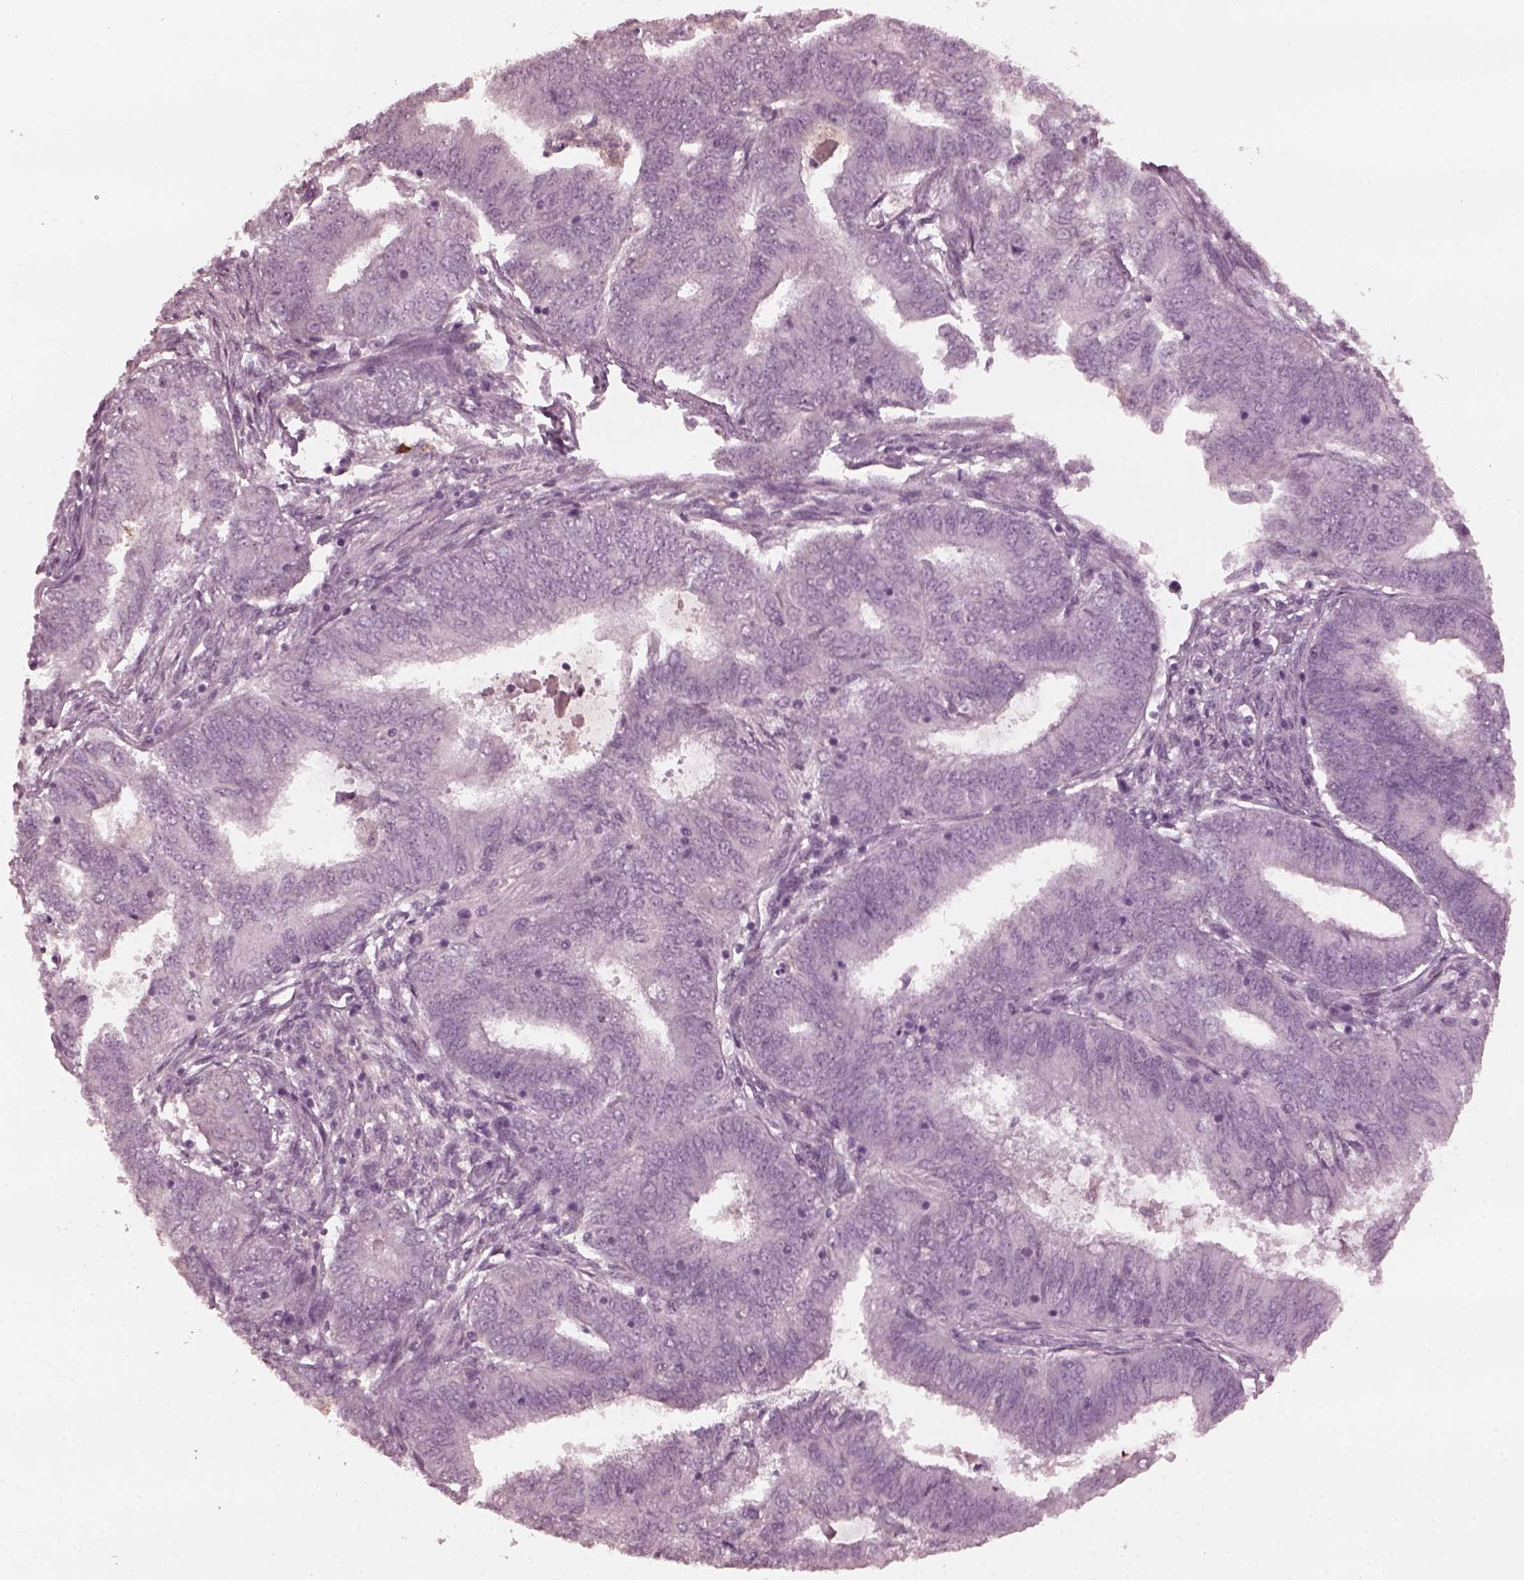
{"staining": {"intensity": "negative", "quantity": "none", "location": "none"}, "tissue": "endometrial cancer", "cell_type": "Tumor cells", "image_type": "cancer", "snomed": [{"axis": "morphology", "description": "Adenocarcinoma, NOS"}, {"axis": "topography", "description": "Endometrium"}], "caption": "The micrograph demonstrates no staining of tumor cells in adenocarcinoma (endometrial). (DAB (3,3'-diaminobenzidine) IHC, high magnification).", "gene": "KRT79", "patient": {"sex": "female", "age": 62}}